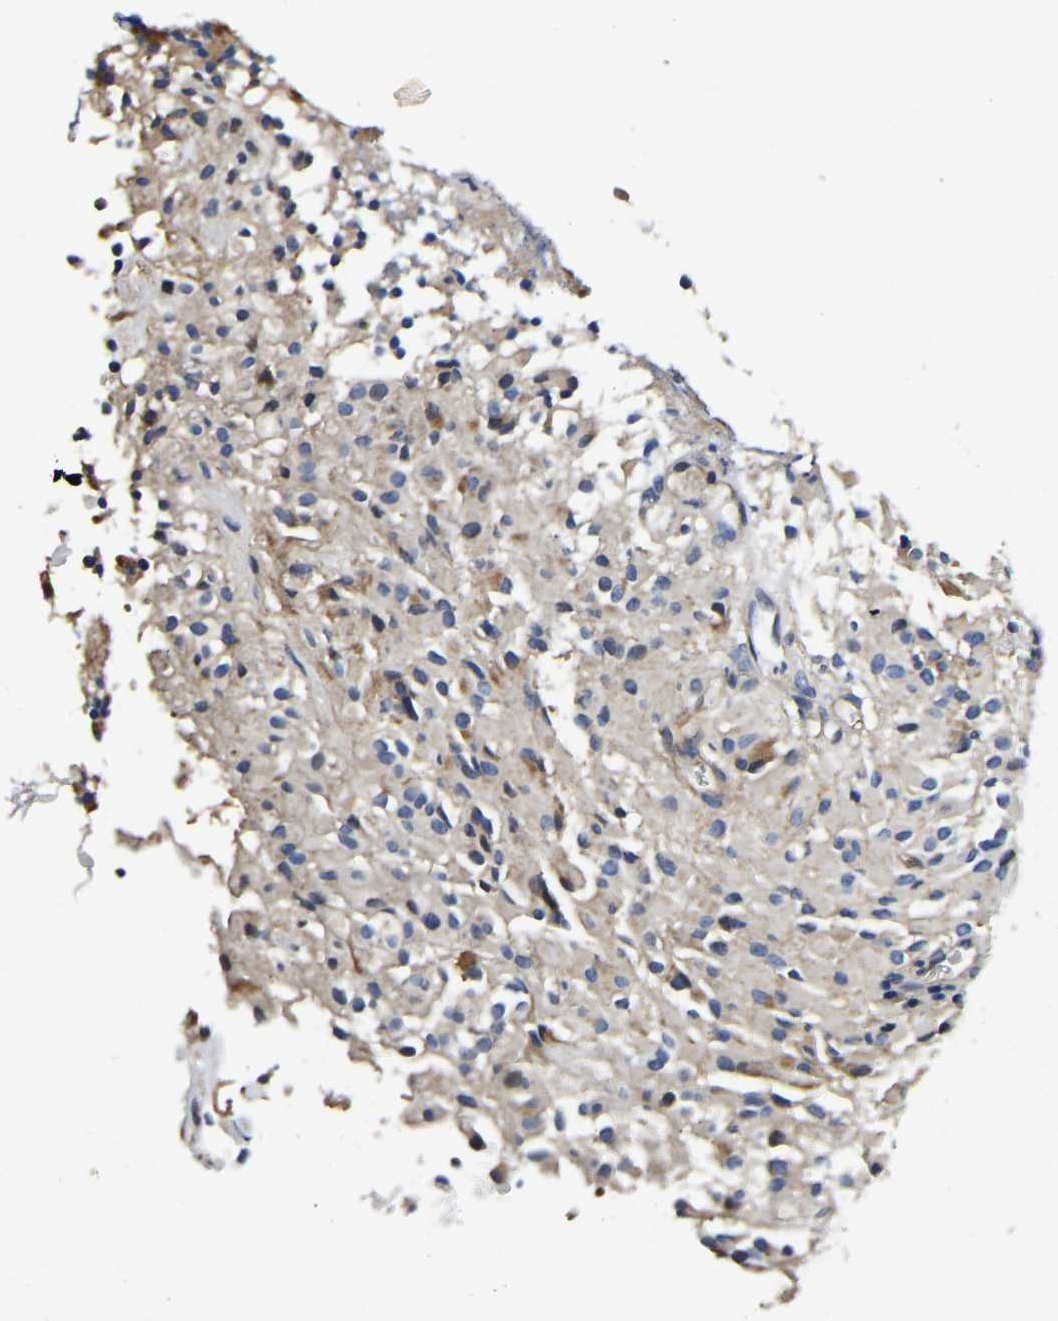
{"staining": {"intensity": "moderate", "quantity": "<25%", "location": "cytoplasmic/membranous"}, "tissue": "glioma", "cell_type": "Tumor cells", "image_type": "cancer", "snomed": [{"axis": "morphology", "description": "Glioma, malignant, High grade"}, {"axis": "topography", "description": "Brain"}], "caption": "A histopathology image of glioma stained for a protein shows moderate cytoplasmic/membranous brown staining in tumor cells. (Stains: DAB in brown, nuclei in blue, Microscopy: brightfield microscopy at high magnification).", "gene": "KCTD17", "patient": {"sex": "female", "age": 59}}